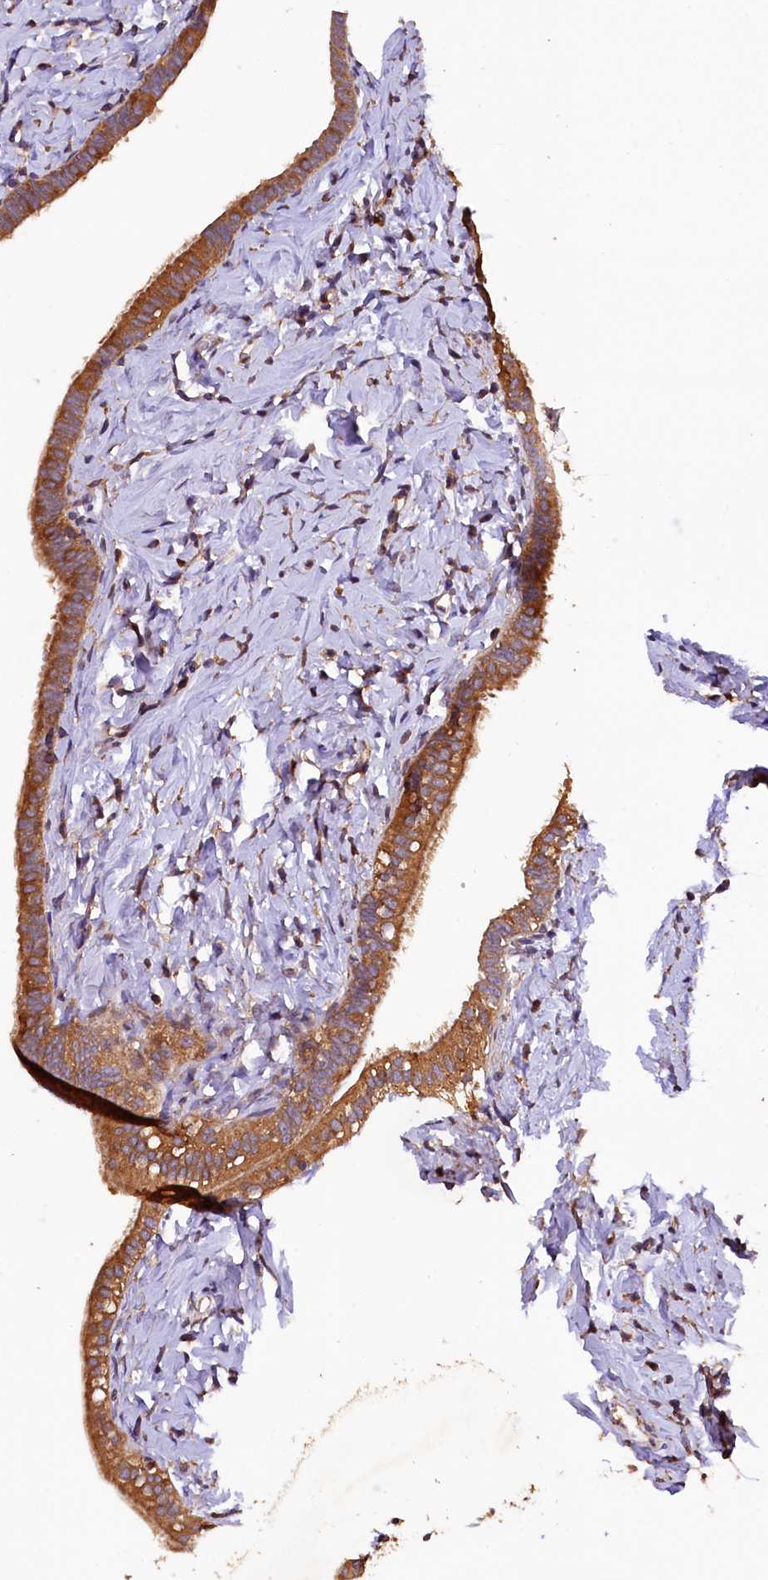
{"staining": {"intensity": "moderate", "quantity": ">75%", "location": "cytoplasmic/membranous"}, "tissue": "fallopian tube", "cell_type": "Glandular cells", "image_type": "normal", "snomed": [{"axis": "morphology", "description": "Normal tissue, NOS"}, {"axis": "topography", "description": "Fallopian tube"}], "caption": "Immunohistochemistry image of unremarkable fallopian tube: fallopian tube stained using immunohistochemistry exhibits medium levels of moderate protein expression localized specifically in the cytoplasmic/membranous of glandular cells, appearing as a cytoplasmic/membranous brown color.", "gene": "KLC2", "patient": {"sex": "female", "age": 66}}